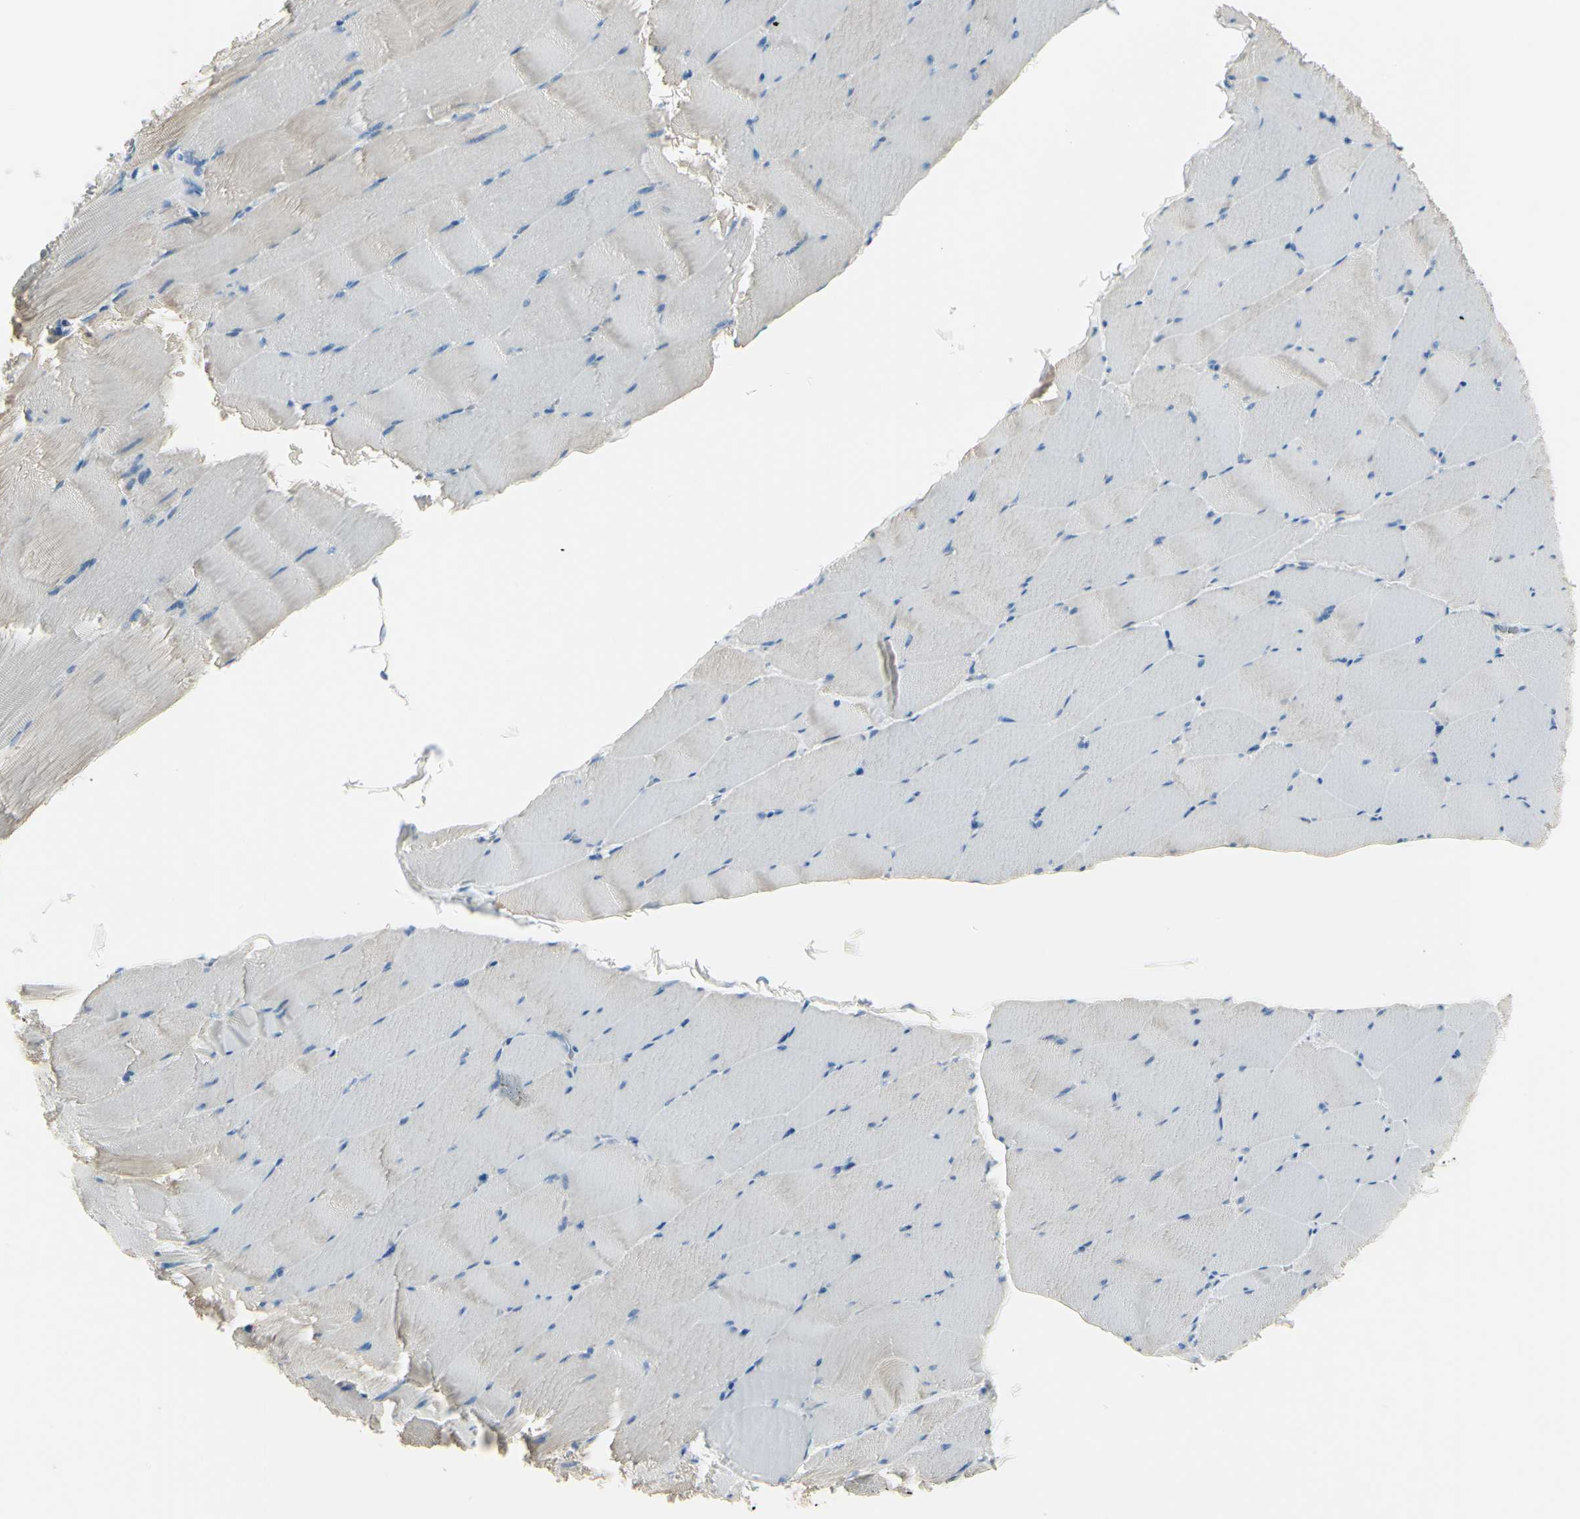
{"staining": {"intensity": "weak", "quantity": "25%-75%", "location": "cytoplasmic/membranous"}, "tissue": "skeletal muscle", "cell_type": "Myocytes", "image_type": "normal", "snomed": [{"axis": "morphology", "description": "Normal tissue, NOS"}, {"axis": "topography", "description": "Skeletal muscle"}], "caption": "Immunohistochemical staining of unremarkable skeletal muscle shows 25%-75% levels of weak cytoplasmic/membranous protein positivity in approximately 25%-75% of myocytes.", "gene": "NCBP2L", "patient": {"sex": "male", "age": 62}}